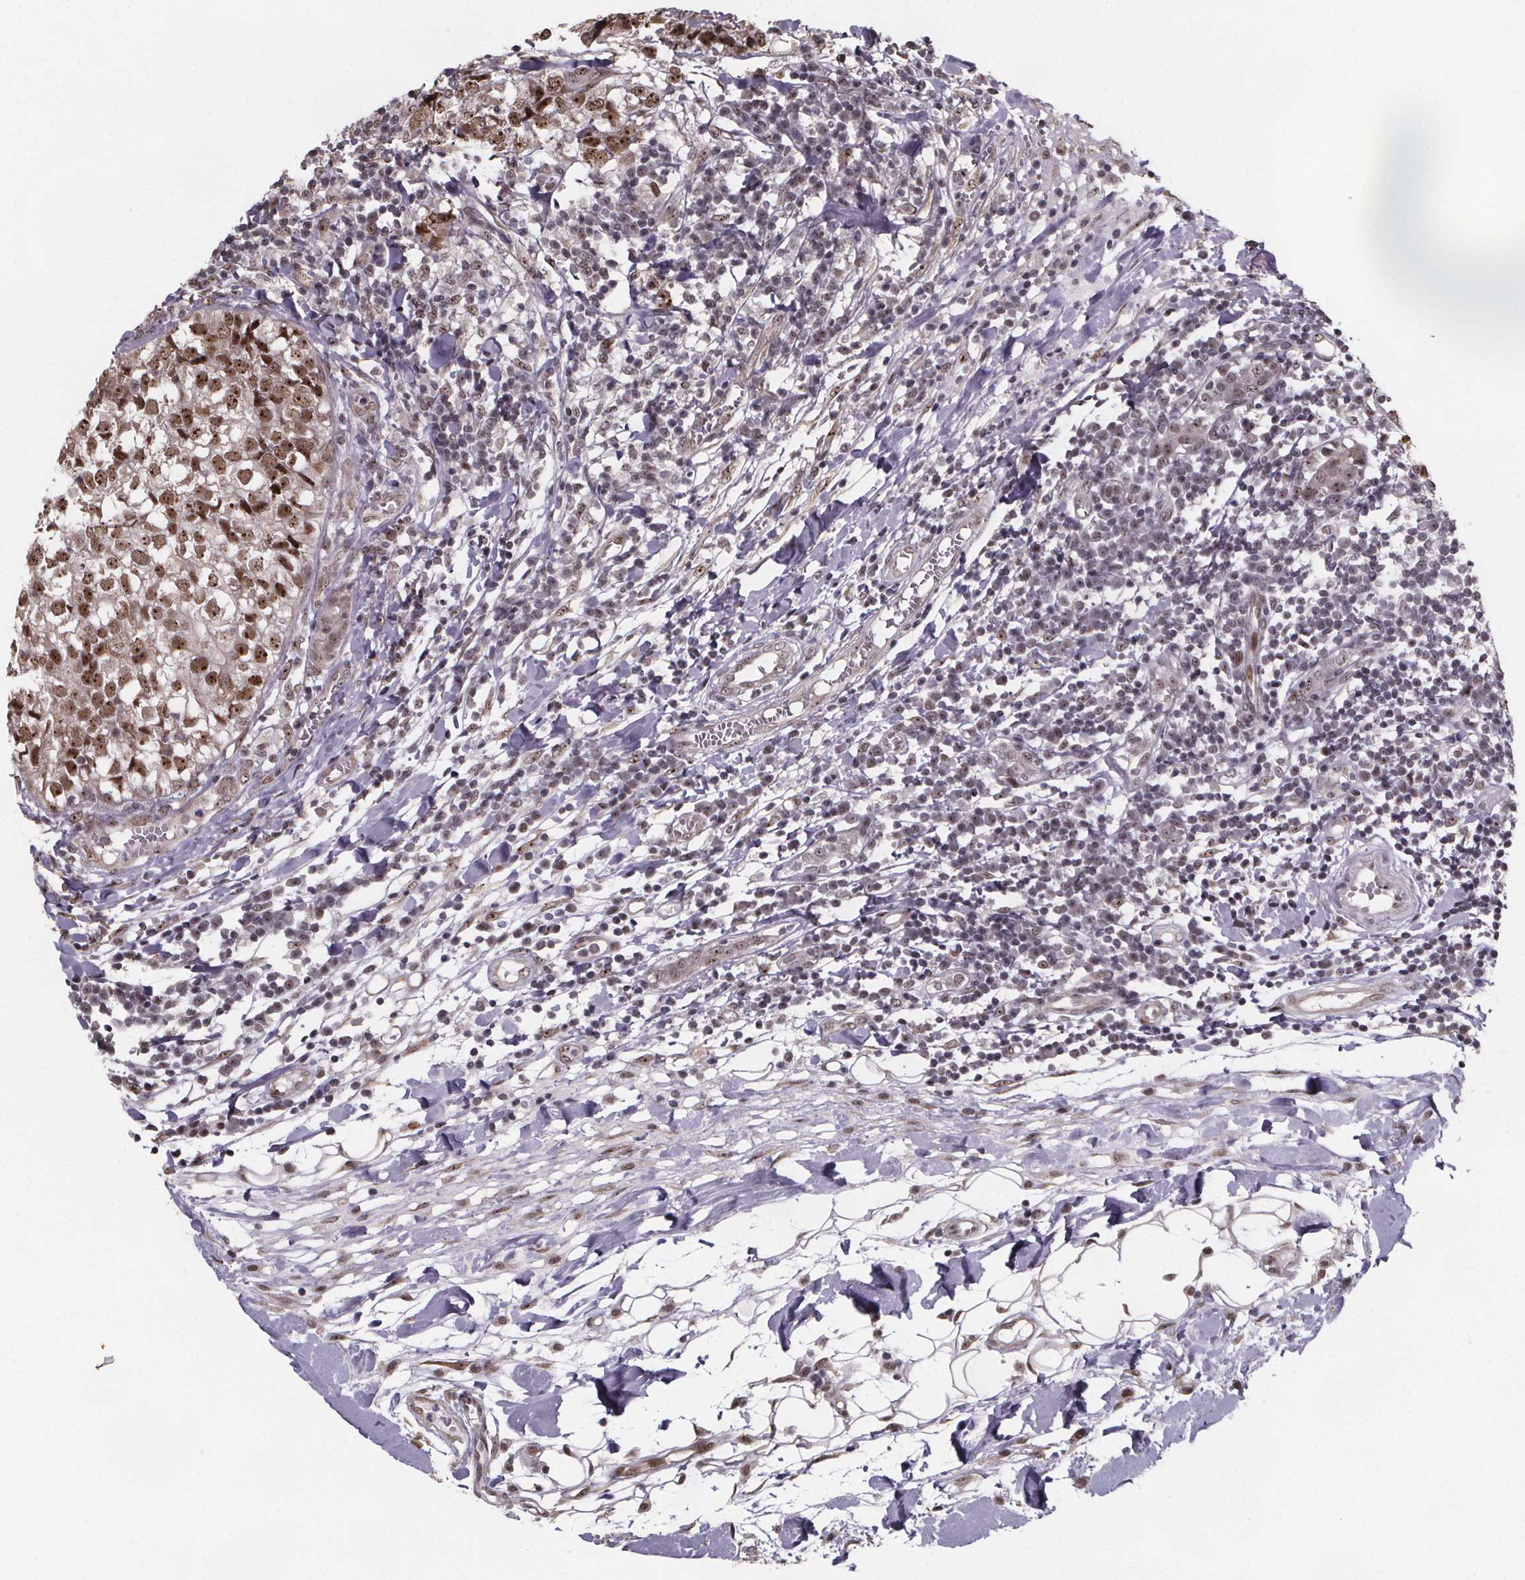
{"staining": {"intensity": "moderate", "quantity": ">75%", "location": "nuclear"}, "tissue": "breast cancer", "cell_type": "Tumor cells", "image_type": "cancer", "snomed": [{"axis": "morphology", "description": "Duct carcinoma"}, {"axis": "topography", "description": "Breast"}], "caption": "Protein expression by immunohistochemistry (IHC) displays moderate nuclear positivity in about >75% of tumor cells in breast cancer.", "gene": "U2SURP", "patient": {"sex": "female", "age": 30}}